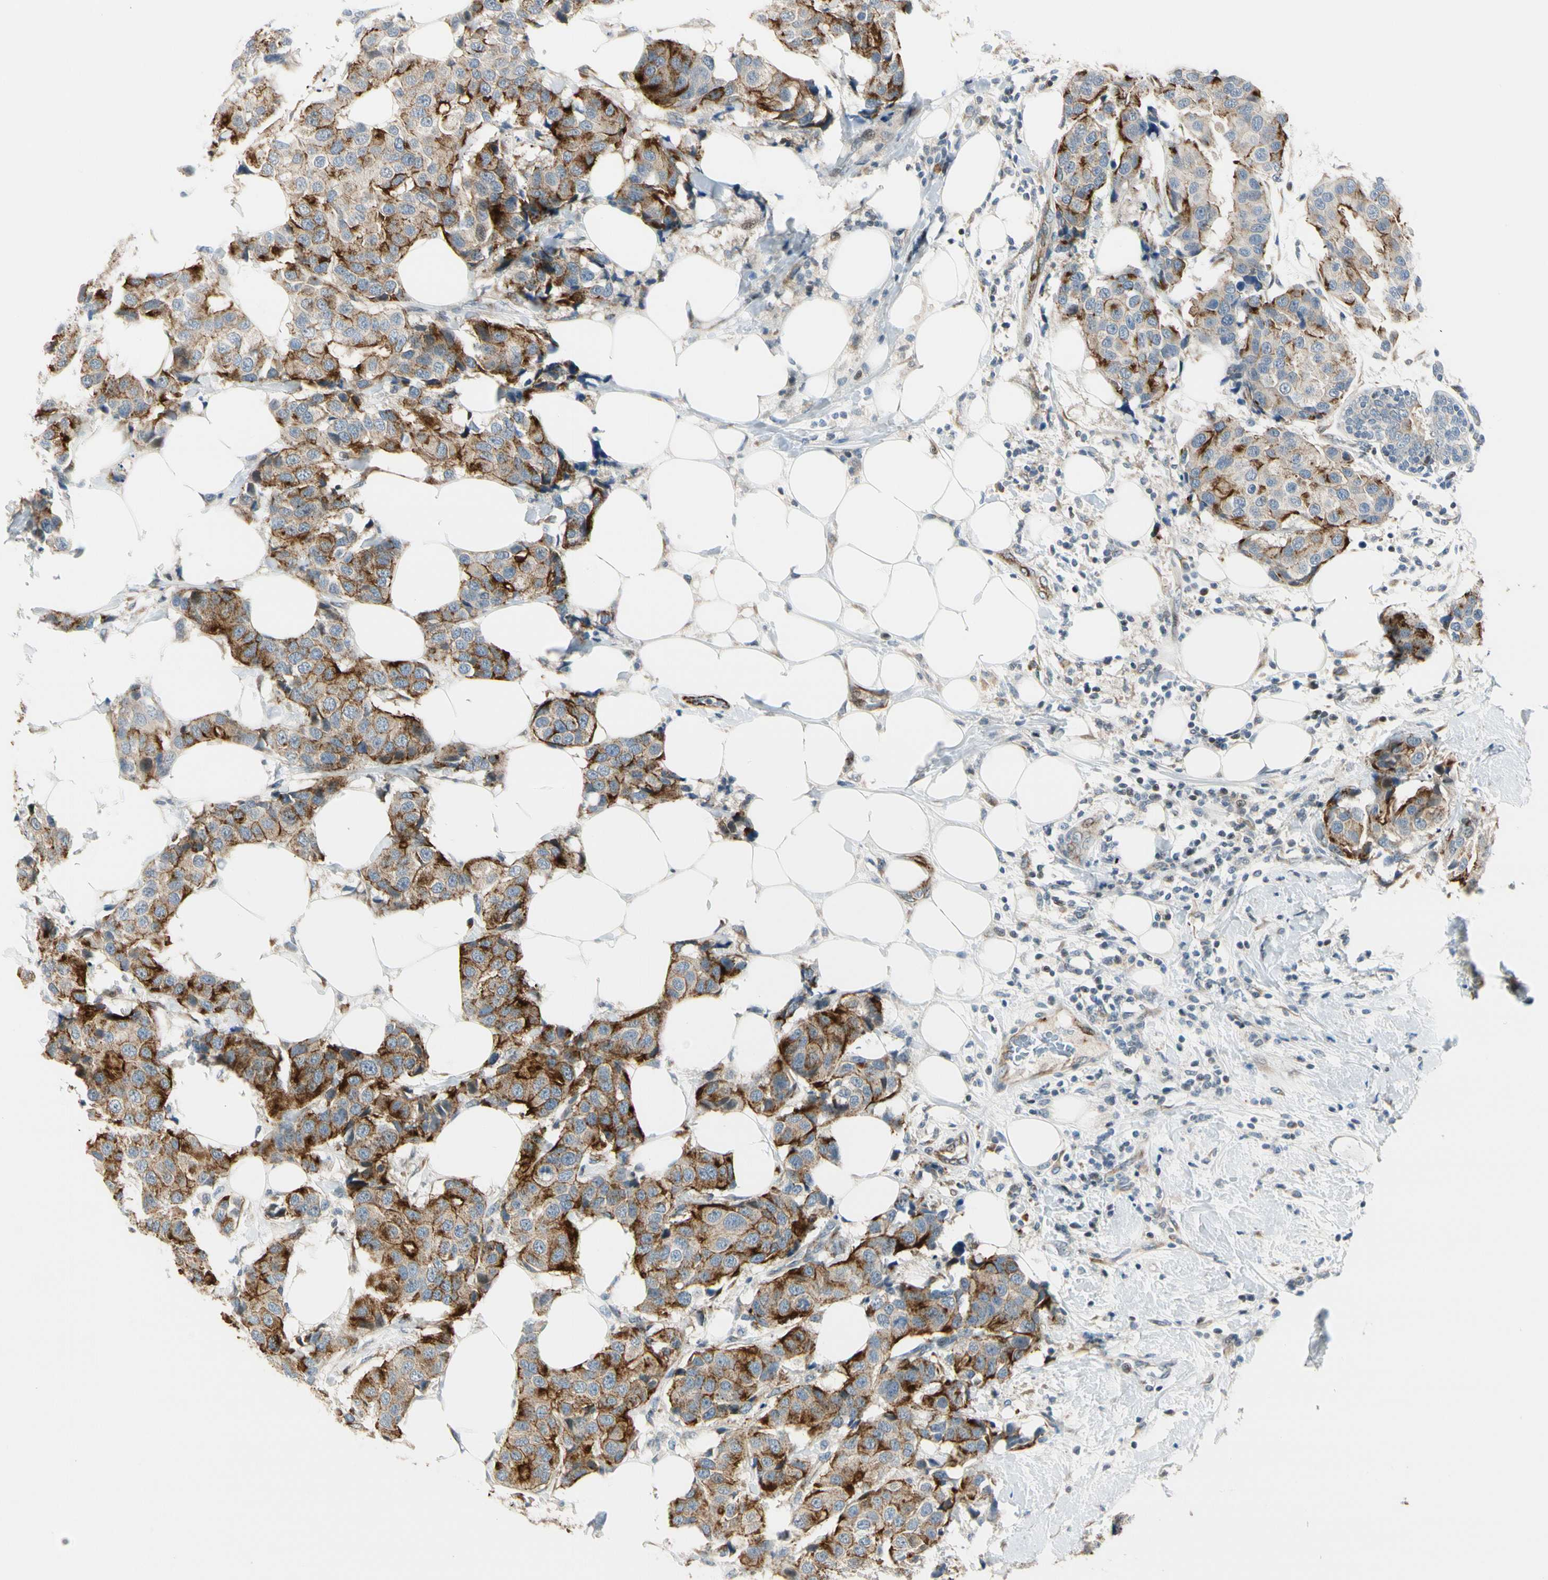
{"staining": {"intensity": "strong", "quantity": ">75%", "location": "cytoplasmic/membranous"}, "tissue": "breast cancer", "cell_type": "Tumor cells", "image_type": "cancer", "snomed": [{"axis": "morphology", "description": "Normal tissue, NOS"}, {"axis": "morphology", "description": "Duct carcinoma"}, {"axis": "topography", "description": "Breast"}], "caption": "Invasive ductal carcinoma (breast) stained with immunohistochemistry shows strong cytoplasmic/membranous positivity in about >75% of tumor cells.", "gene": "NPDC1", "patient": {"sex": "female", "age": 39}}